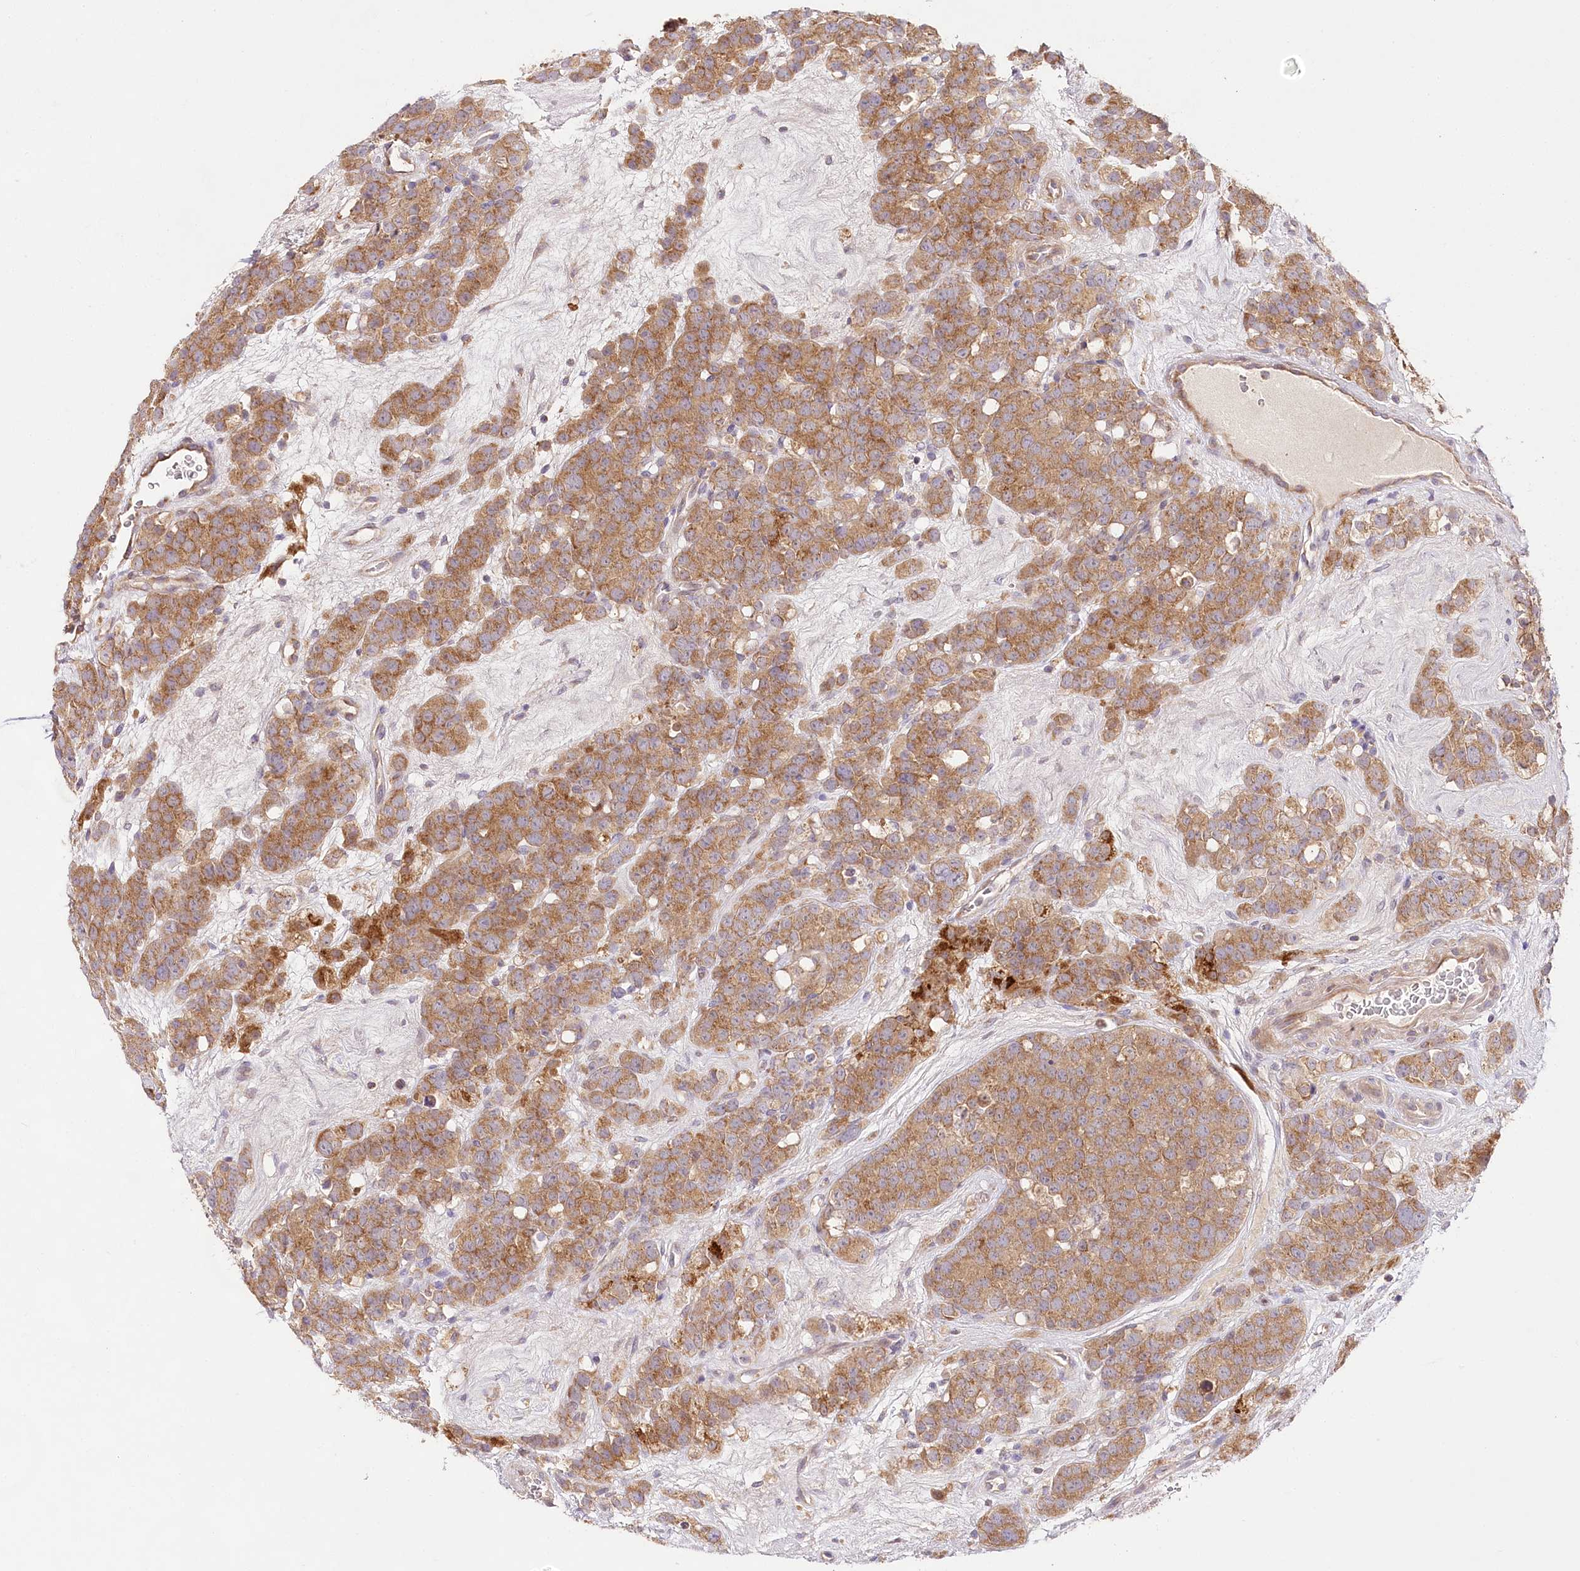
{"staining": {"intensity": "moderate", "quantity": ">75%", "location": "cytoplasmic/membranous"}, "tissue": "testis cancer", "cell_type": "Tumor cells", "image_type": "cancer", "snomed": [{"axis": "morphology", "description": "Seminoma, NOS"}, {"axis": "topography", "description": "Testis"}], "caption": "Moderate cytoplasmic/membranous protein expression is appreciated in about >75% of tumor cells in seminoma (testis).", "gene": "PYROXD1", "patient": {"sex": "male", "age": 71}}